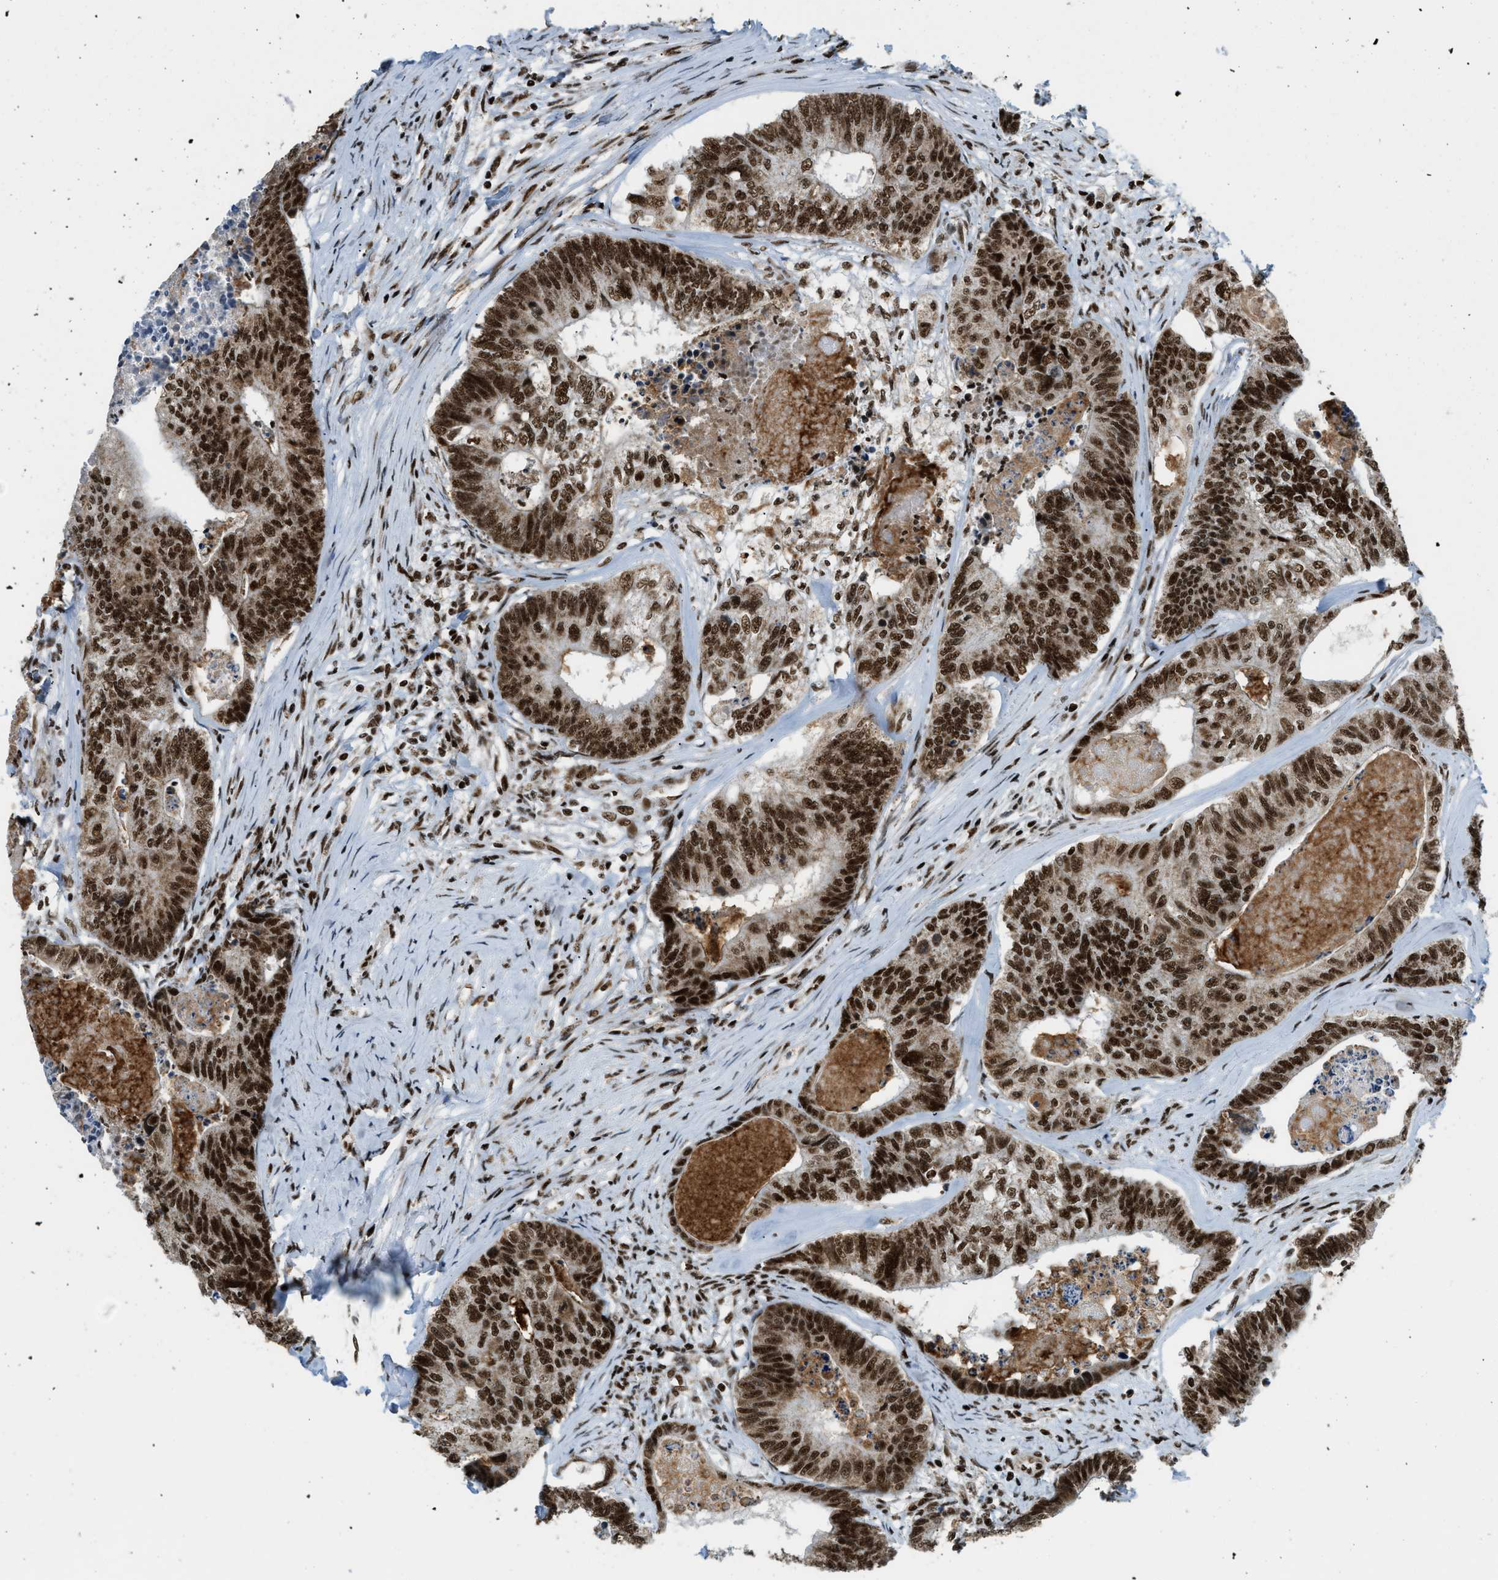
{"staining": {"intensity": "strong", "quantity": ">75%", "location": "cytoplasmic/membranous,nuclear"}, "tissue": "colorectal cancer", "cell_type": "Tumor cells", "image_type": "cancer", "snomed": [{"axis": "morphology", "description": "Adenocarcinoma, NOS"}, {"axis": "topography", "description": "Colon"}], "caption": "Approximately >75% of tumor cells in human adenocarcinoma (colorectal) demonstrate strong cytoplasmic/membranous and nuclear protein positivity as visualized by brown immunohistochemical staining.", "gene": "GABPB1", "patient": {"sex": "female", "age": 67}}